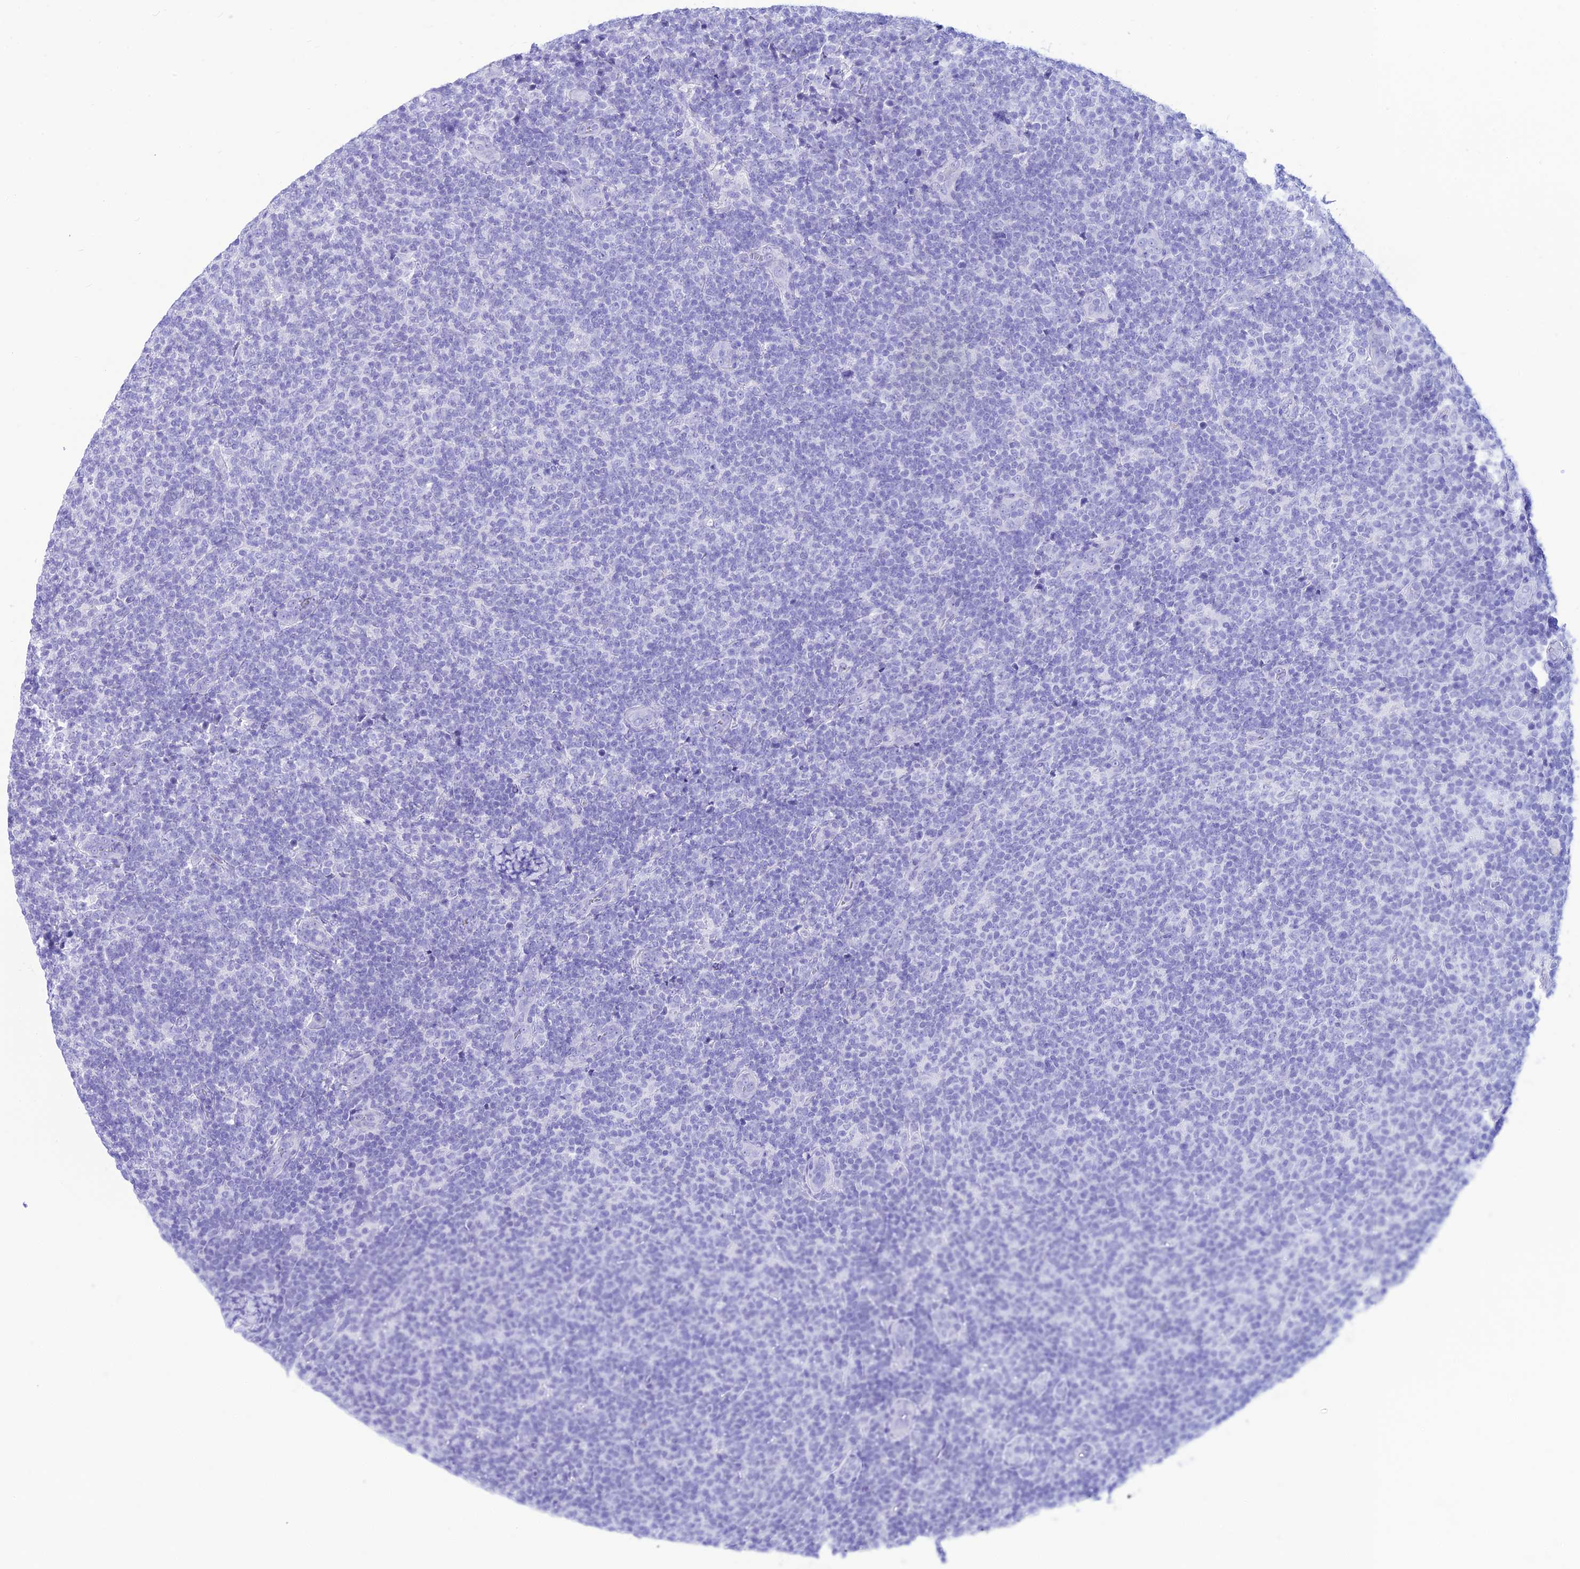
{"staining": {"intensity": "negative", "quantity": "none", "location": "none"}, "tissue": "lymphoma", "cell_type": "Tumor cells", "image_type": "cancer", "snomed": [{"axis": "morphology", "description": "Malignant lymphoma, non-Hodgkin's type, Low grade"}, {"axis": "topography", "description": "Lymph node"}], "caption": "Image shows no significant protein staining in tumor cells of lymphoma.", "gene": "PRNP", "patient": {"sex": "male", "age": 66}}